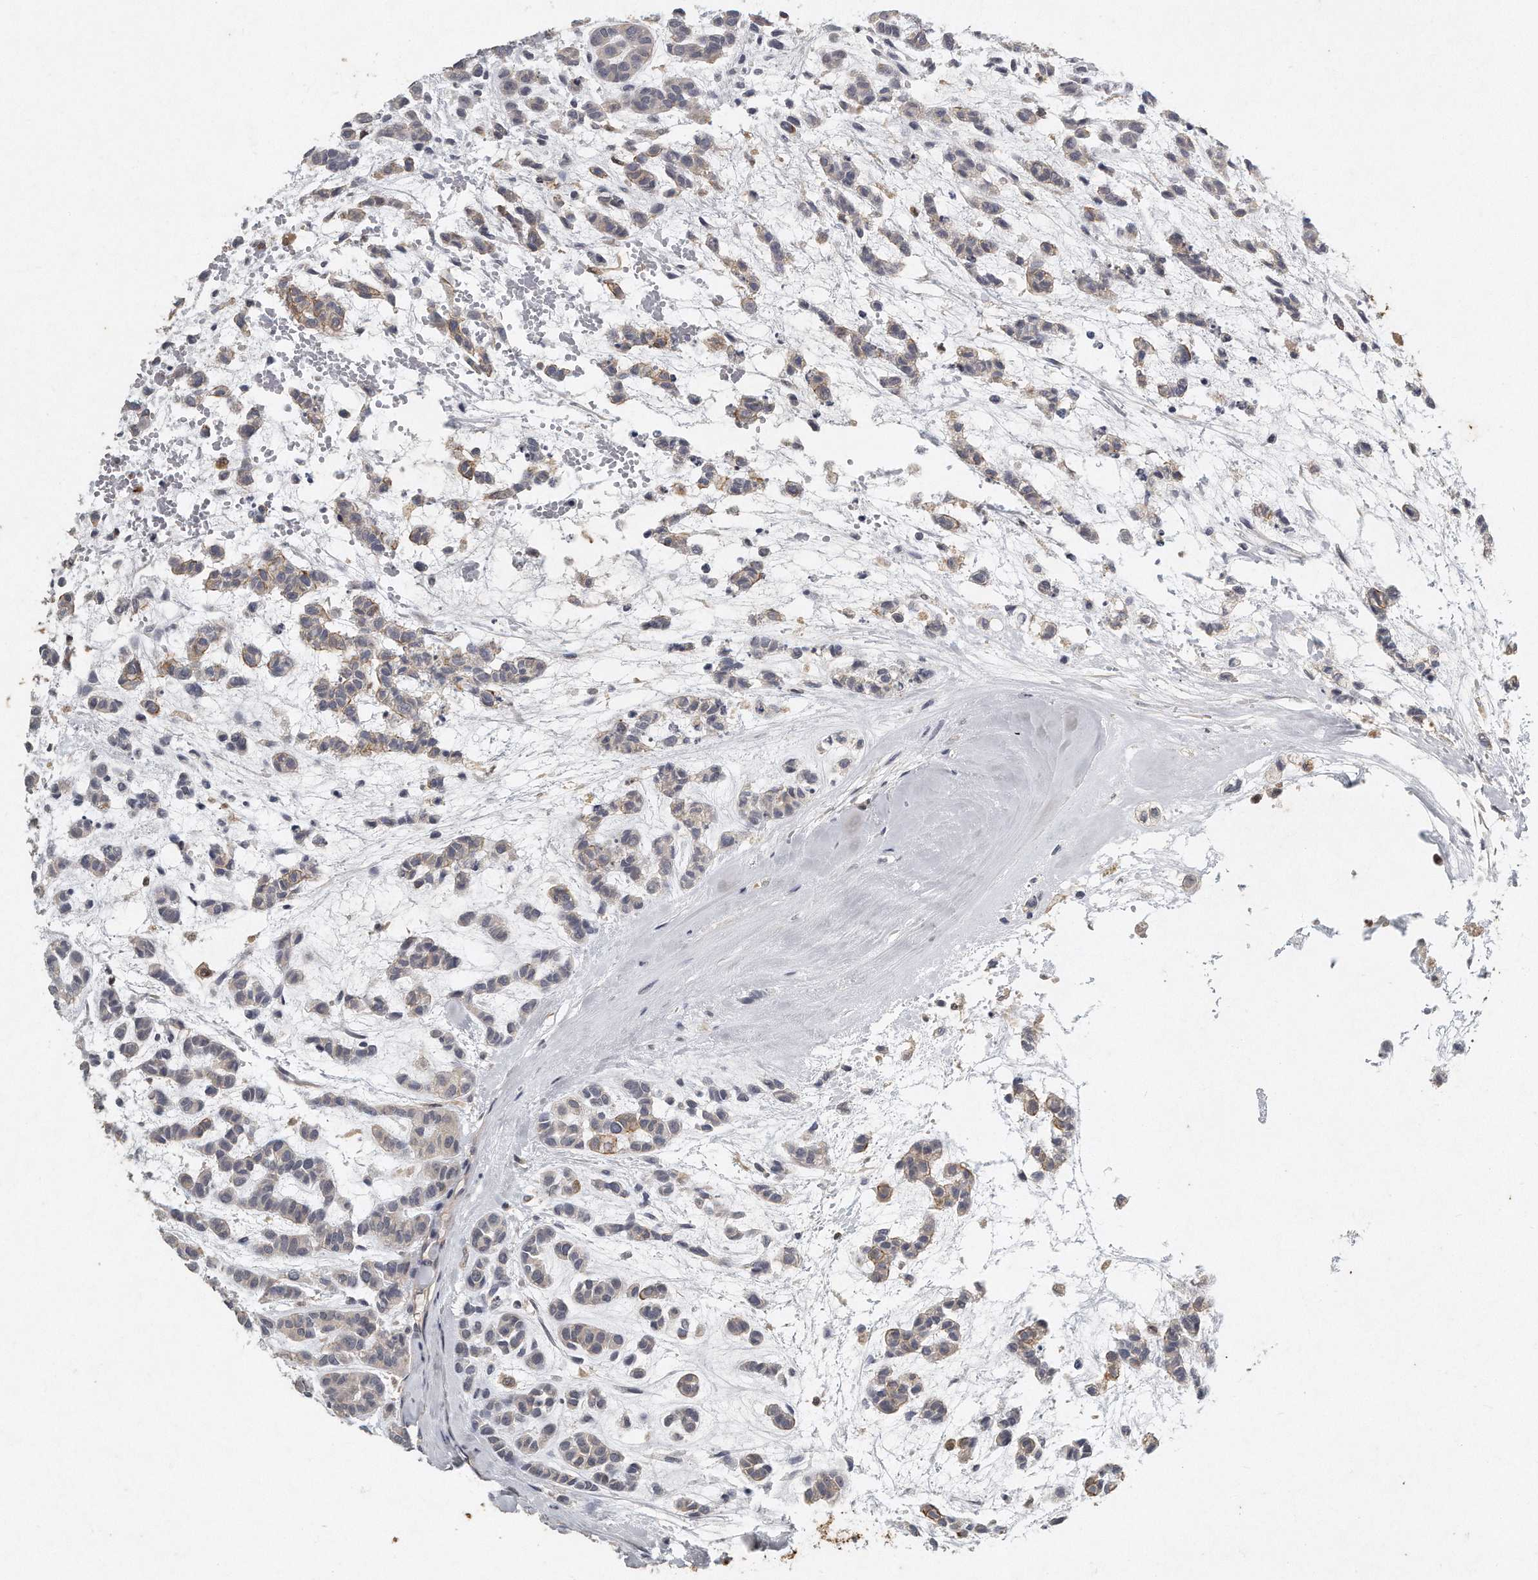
{"staining": {"intensity": "weak", "quantity": "<25%", "location": "cytoplasmic/membranous"}, "tissue": "head and neck cancer", "cell_type": "Tumor cells", "image_type": "cancer", "snomed": [{"axis": "morphology", "description": "Adenocarcinoma, NOS"}, {"axis": "morphology", "description": "Adenoma, NOS"}, {"axis": "topography", "description": "Head-Neck"}], "caption": "Image shows no significant protein staining in tumor cells of head and neck cancer (adenocarcinoma).", "gene": "CAMK1", "patient": {"sex": "female", "age": 55}}